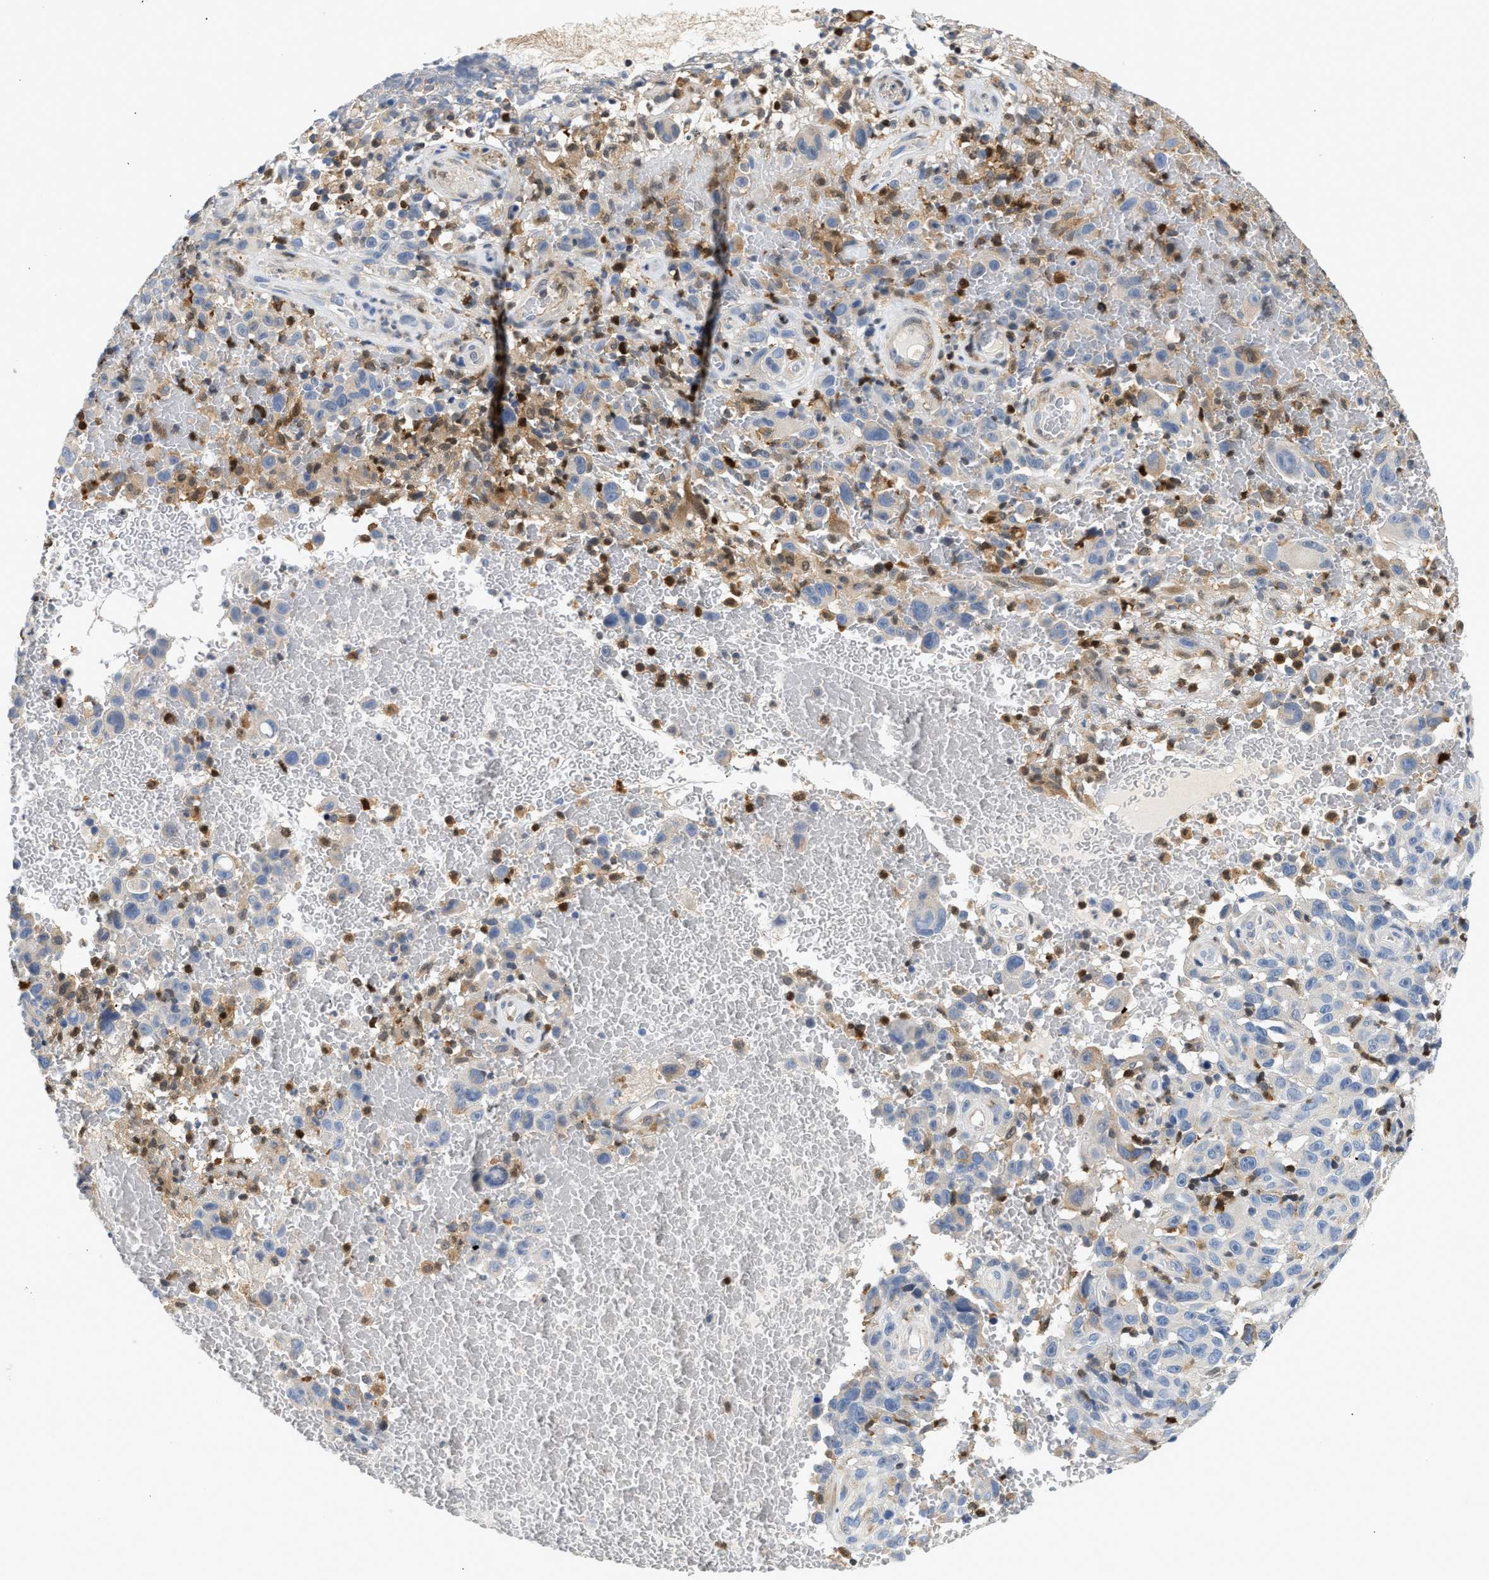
{"staining": {"intensity": "weak", "quantity": "<25%", "location": "cytoplasmic/membranous"}, "tissue": "melanoma", "cell_type": "Tumor cells", "image_type": "cancer", "snomed": [{"axis": "morphology", "description": "Malignant melanoma, NOS"}, {"axis": "topography", "description": "Skin"}], "caption": "This is a image of immunohistochemistry staining of malignant melanoma, which shows no staining in tumor cells.", "gene": "SLIT2", "patient": {"sex": "female", "age": 82}}